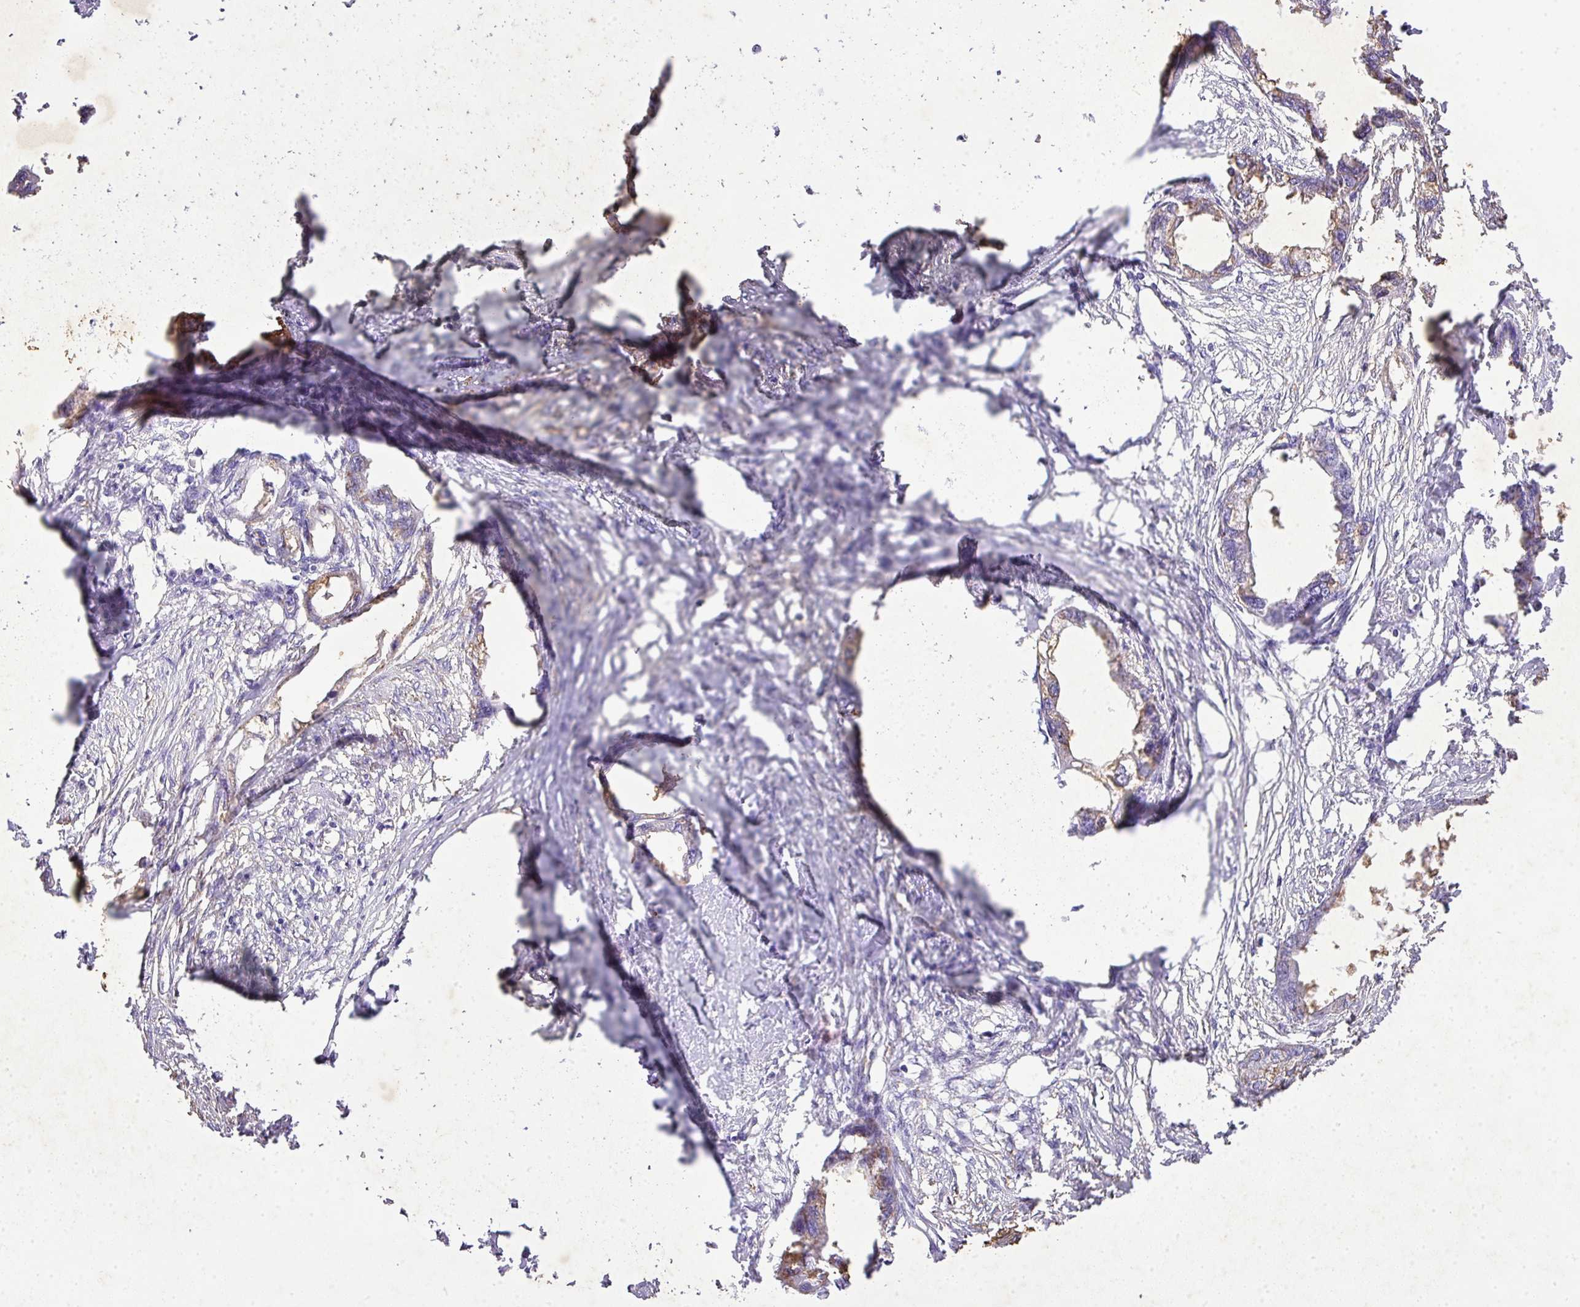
{"staining": {"intensity": "moderate", "quantity": "<25%", "location": "cytoplasmic/membranous"}, "tissue": "endometrial cancer", "cell_type": "Tumor cells", "image_type": "cancer", "snomed": [{"axis": "morphology", "description": "Adenocarcinoma, NOS"}, {"axis": "morphology", "description": "Adenocarcinoma, metastatic, NOS"}, {"axis": "topography", "description": "Adipose tissue"}, {"axis": "topography", "description": "Endometrium"}], "caption": "Immunohistochemical staining of human endometrial metastatic adenocarcinoma exhibits moderate cytoplasmic/membranous protein expression in approximately <25% of tumor cells.", "gene": "KCNJ11", "patient": {"sex": "female", "age": 67}}